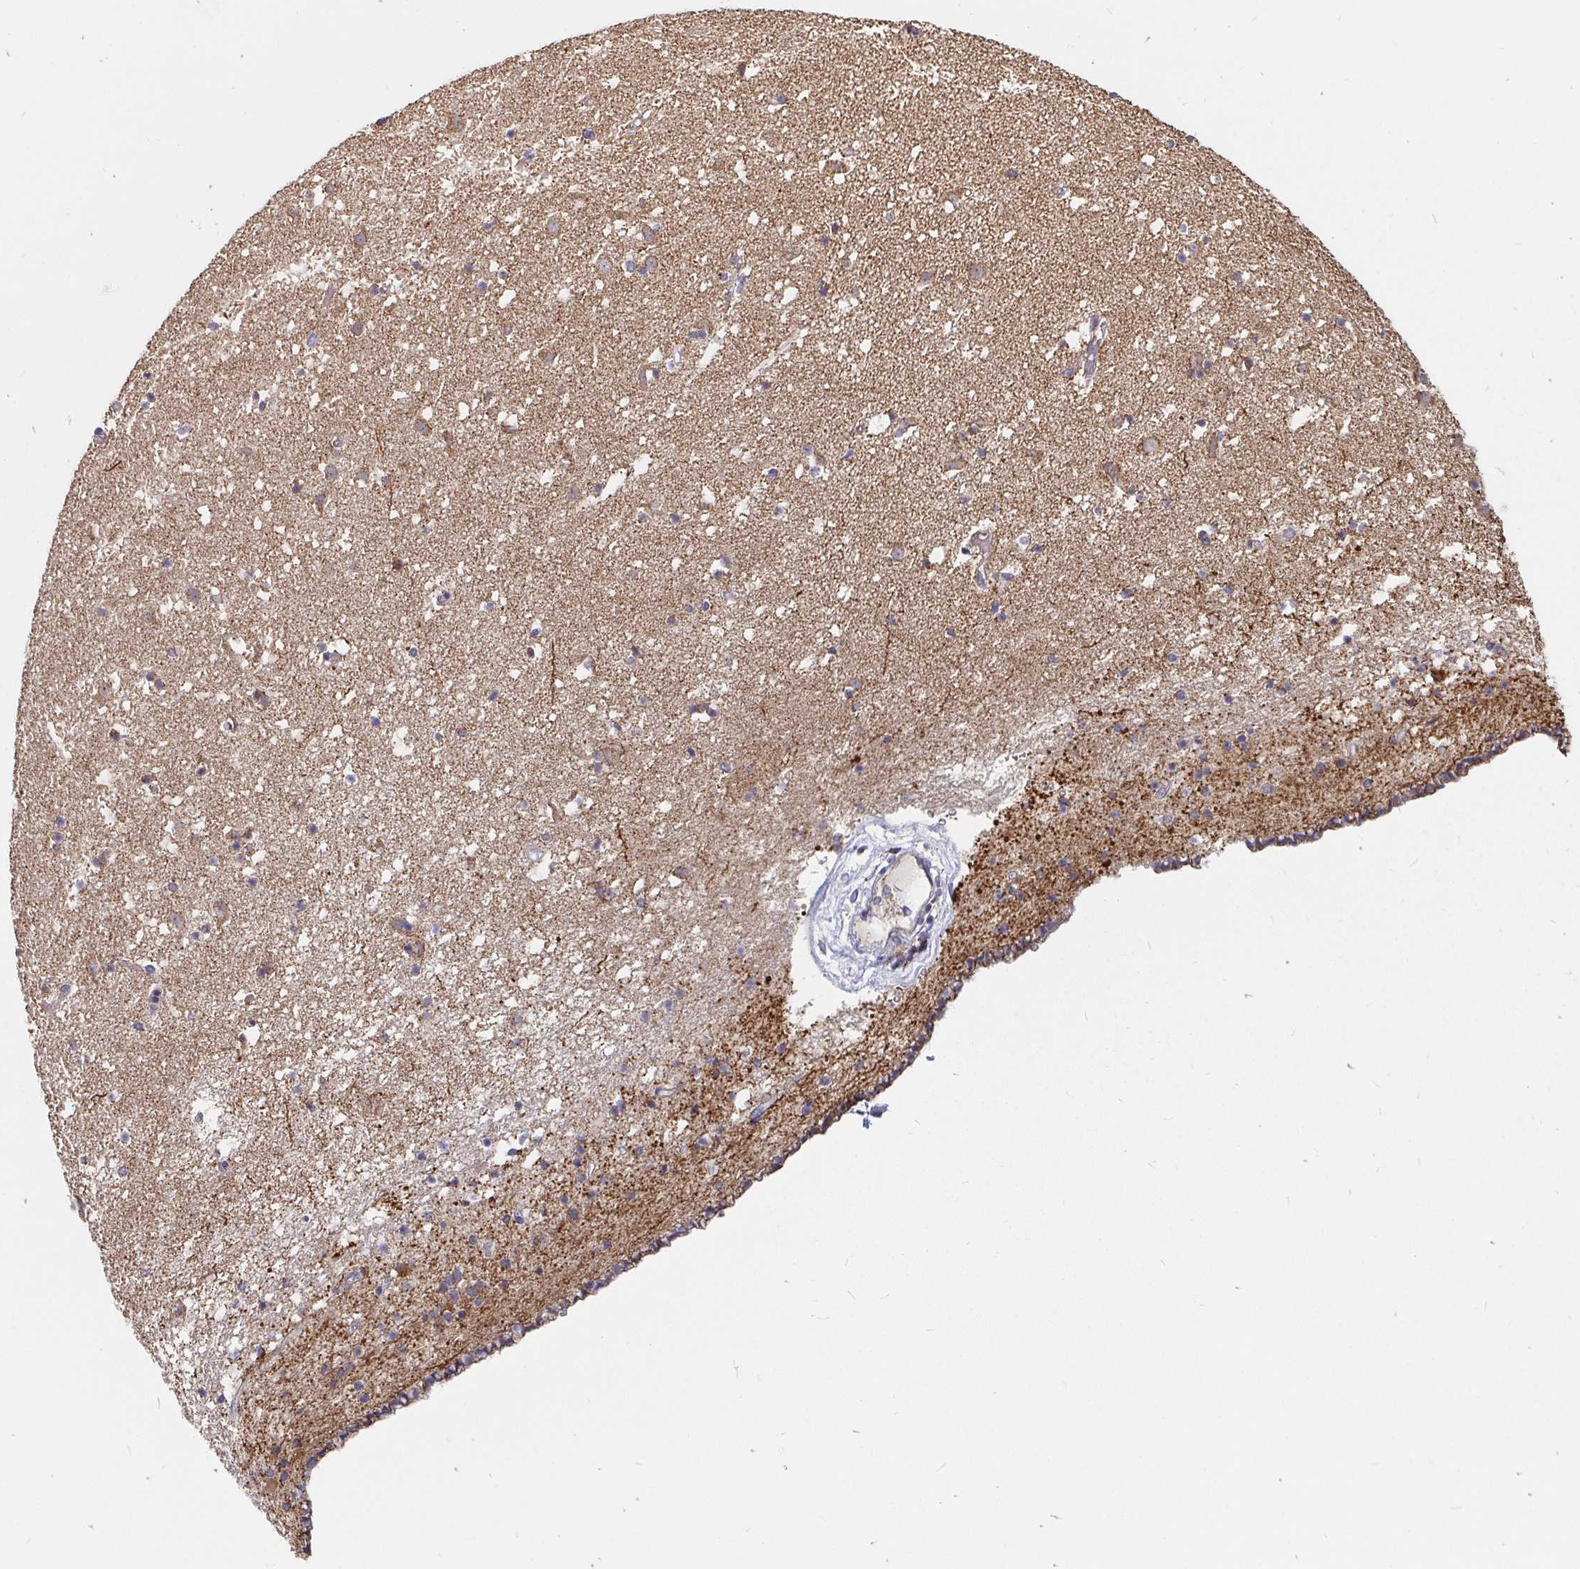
{"staining": {"intensity": "negative", "quantity": "none", "location": "none"}, "tissue": "caudate", "cell_type": "Glial cells", "image_type": "normal", "snomed": [{"axis": "morphology", "description": "Normal tissue, NOS"}, {"axis": "topography", "description": "Lateral ventricle wall"}], "caption": "Protein analysis of normal caudate exhibits no significant staining in glial cells.", "gene": "PDF", "patient": {"sex": "female", "age": 42}}